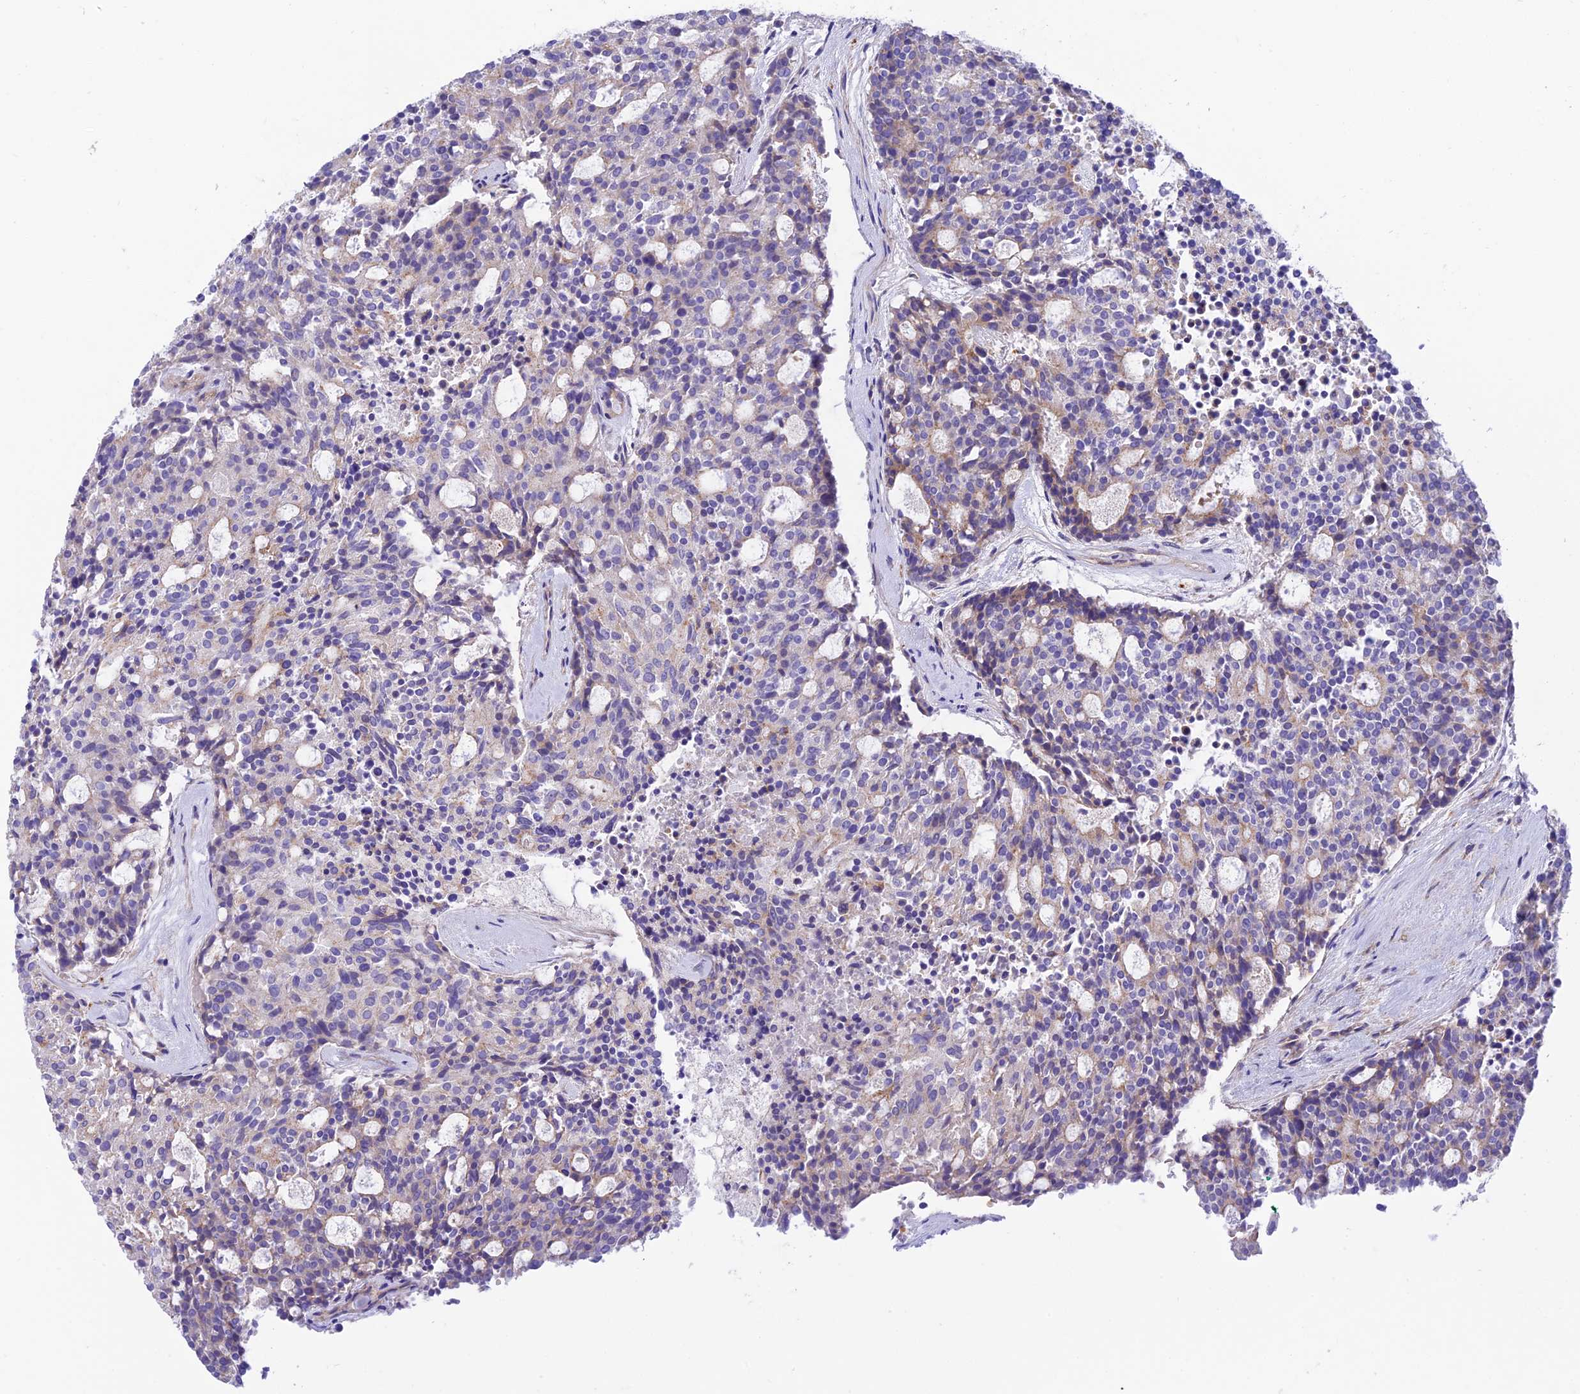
{"staining": {"intensity": "weak", "quantity": "<25%", "location": "cytoplasmic/membranous"}, "tissue": "carcinoid", "cell_type": "Tumor cells", "image_type": "cancer", "snomed": [{"axis": "morphology", "description": "Carcinoid, malignant, NOS"}, {"axis": "topography", "description": "Pancreas"}], "caption": "This is a photomicrograph of immunohistochemistry (IHC) staining of carcinoid (malignant), which shows no staining in tumor cells.", "gene": "CCDC157", "patient": {"sex": "female", "age": 54}}